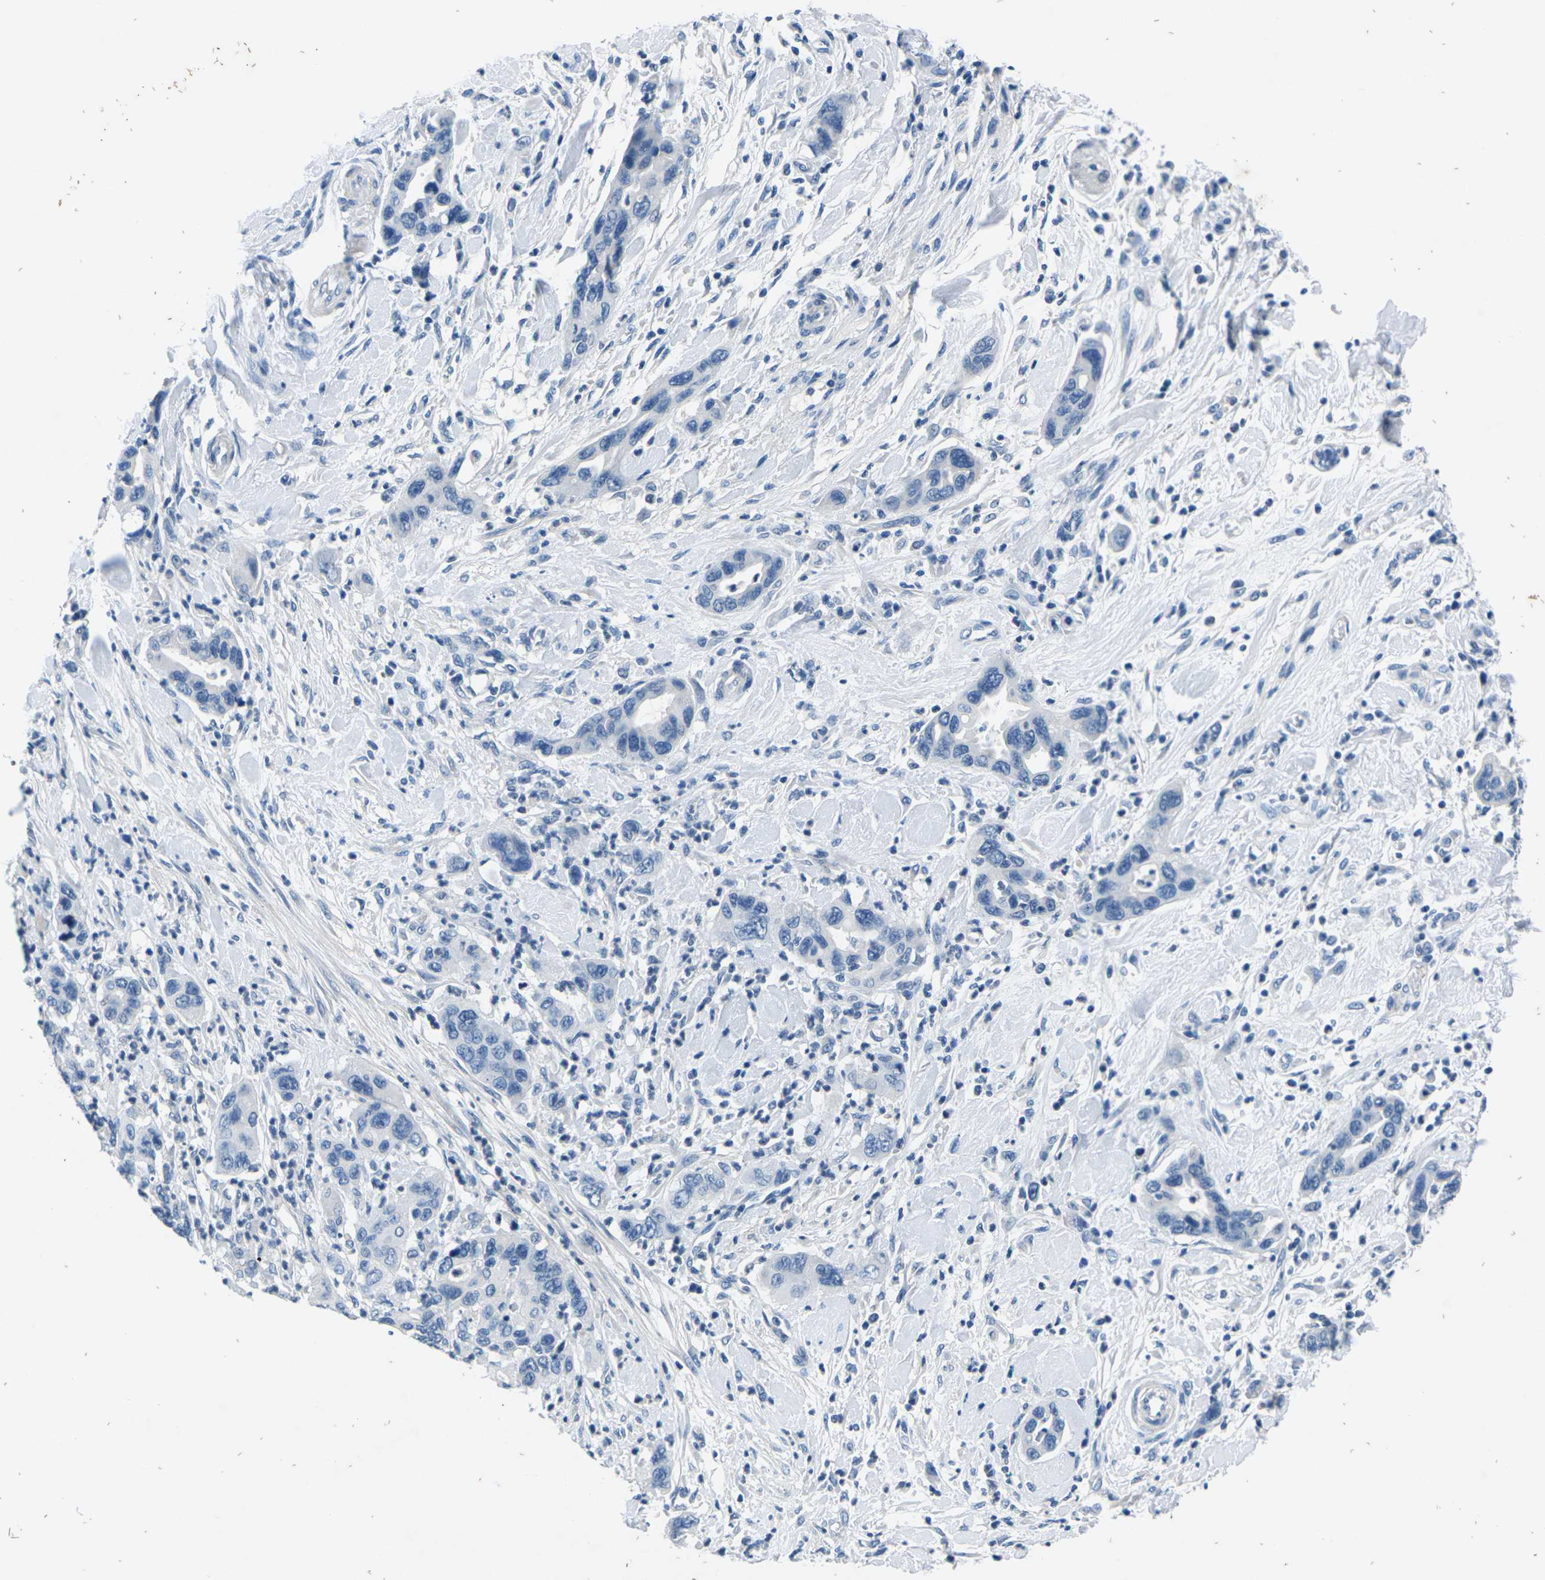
{"staining": {"intensity": "negative", "quantity": "none", "location": "none"}, "tissue": "pancreatic cancer", "cell_type": "Tumor cells", "image_type": "cancer", "snomed": [{"axis": "morphology", "description": "Adenocarcinoma, NOS"}, {"axis": "topography", "description": "Pancreas"}], "caption": "DAB immunohistochemical staining of pancreatic adenocarcinoma displays no significant expression in tumor cells.", "gene": "UMOD", "patient": {"sex": "female", "age": 71}}